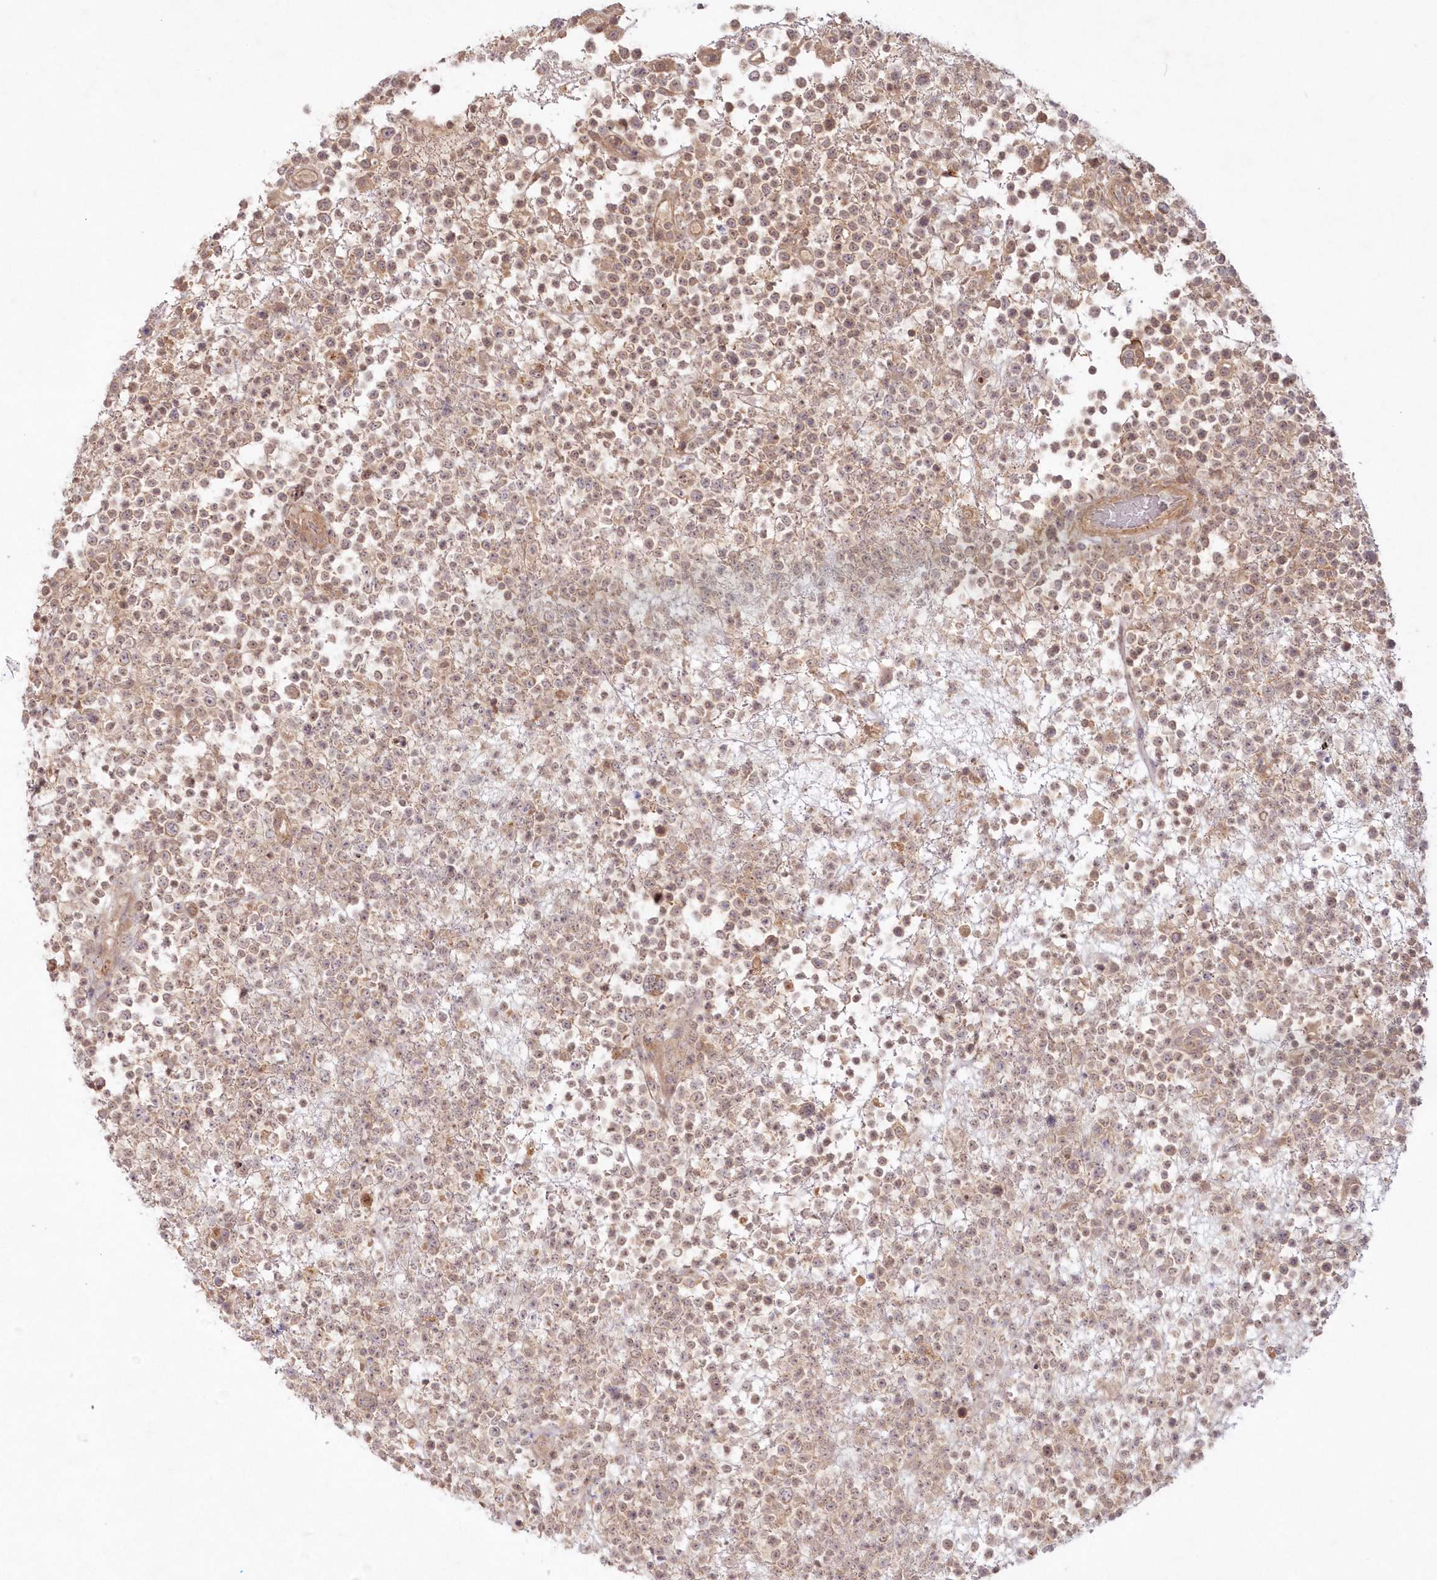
{"staining": {"intensity": "weak", "quantity": ">75%", "location": "cytoplasmic/membranous,nuclear"}, "tissue": "lymphoma", "cell_type": "Tumor cells", "image_type": "cancer", "snomed": [{"axis": "morphology", "description": "Malignant lymphoma, non-Hodgkin's type, High grade"}, {"axis": "topography", "description": "Colon"}], "caption": "Immunohistochemical staining of human high-grade malignant lymphoma, non-Hodgkin's type shows low levels of weak cytoplasmic/membranous and nuclear protein positivity in approximately >75% of tumor cells. The protein of interest is stained brown, and the nuclei are stained in blue (DAB IHC with brightfield microscopy, high magnification).", "gene": "TOGARAM2", "patient": {"sex": "female", "age": 53}}